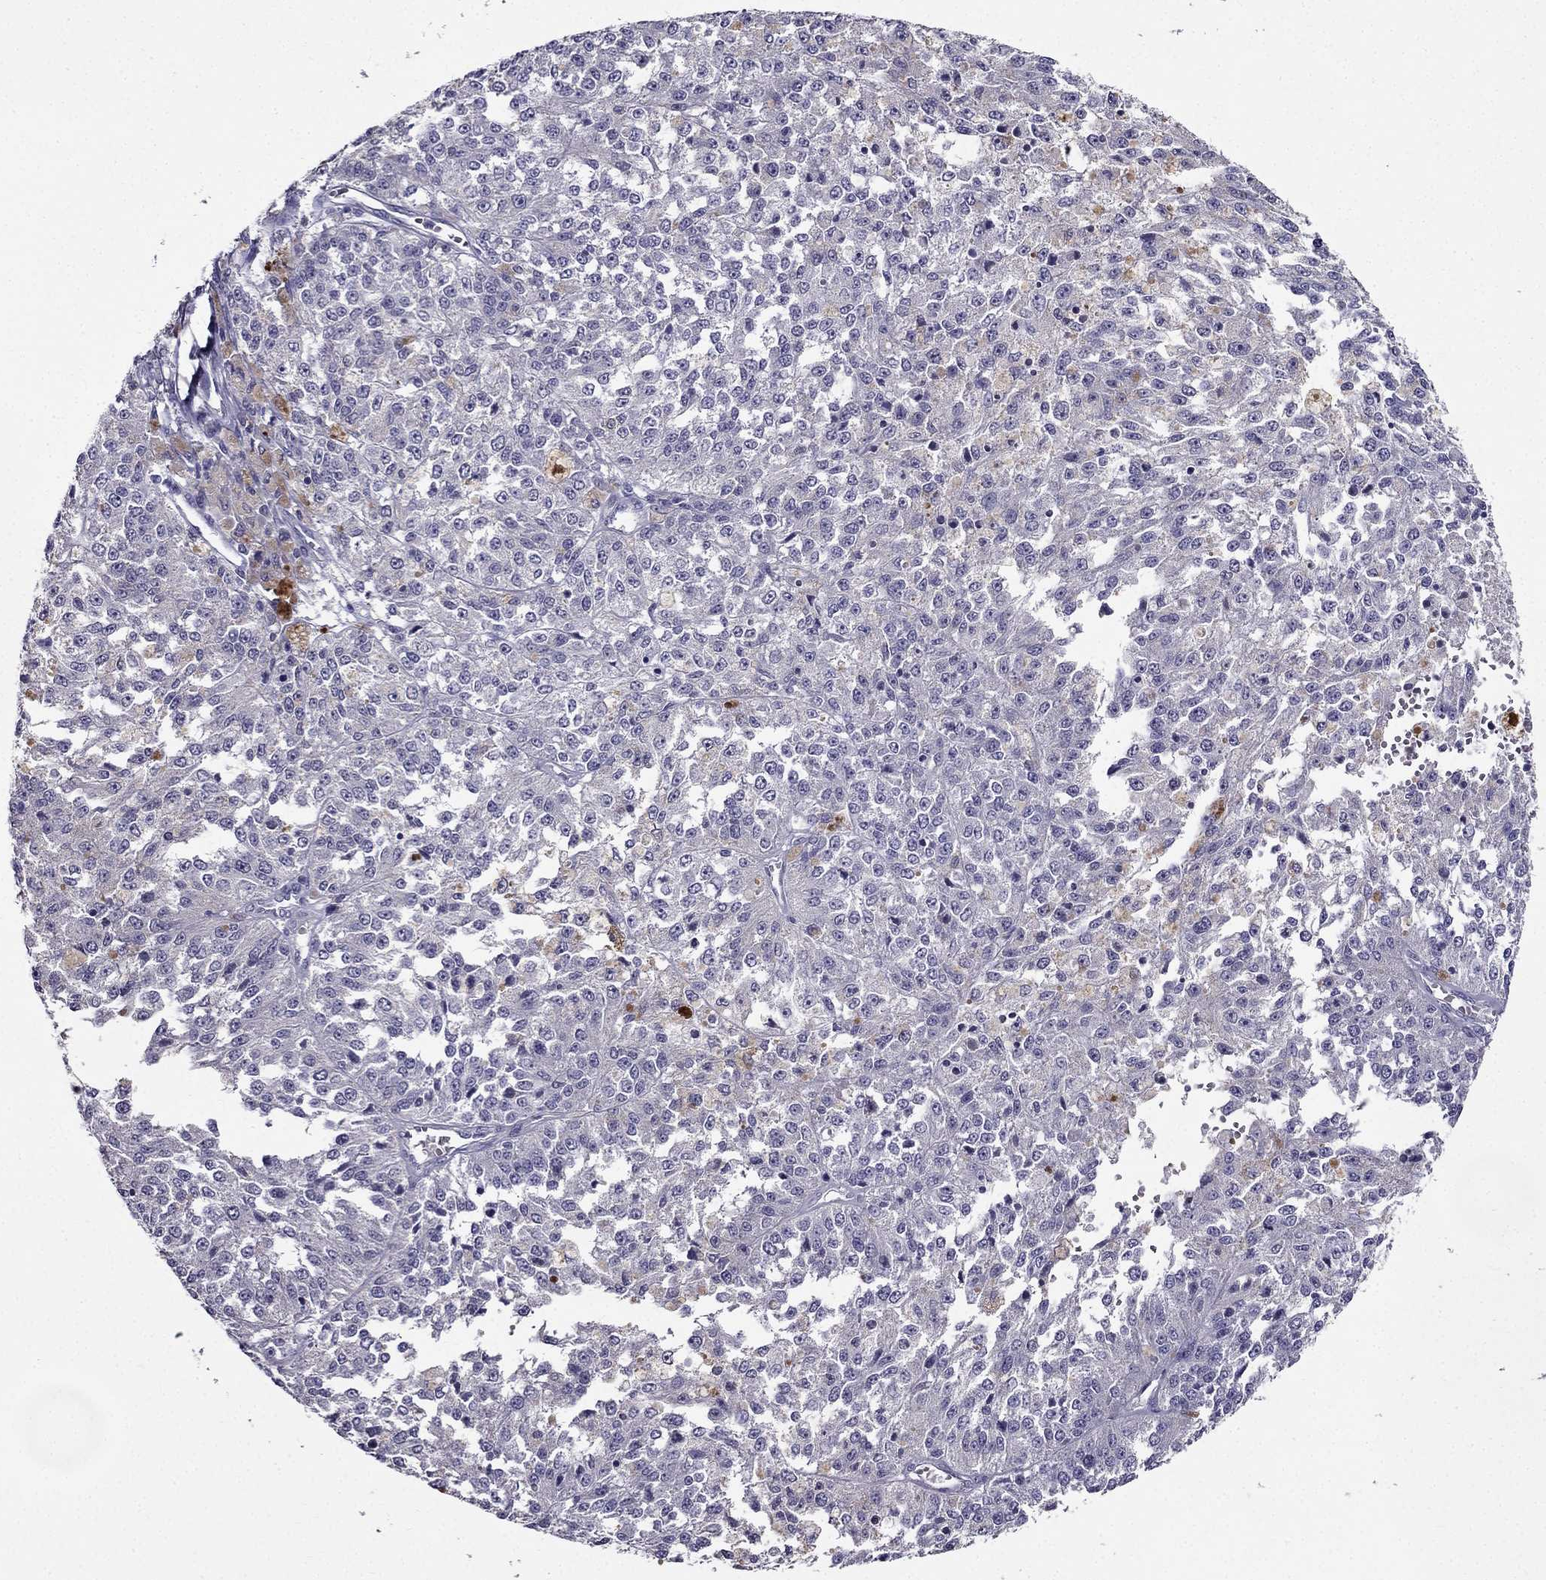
{"staining": {"intensity": "negative", "quantity": "none", "location": "none"}, "tissue": "melanoma", "cell_type": "Tumor cells", "image_type": "cancer", "snomed": [{"axis": "morphology", "description": "Malignant melanoma, Metastatic site"}, {"axis": "topography", "description": "Lymph node"}], "caption": "Immunohistochemistry (IHC) micrograph of neoplastic tissue: malignant melanoma (metastatic site) stained with DAB reveals no significant protein positivity in tumor cells.", "gene": "DUSP15", "patient": {"sex": "female", "age": 64}}